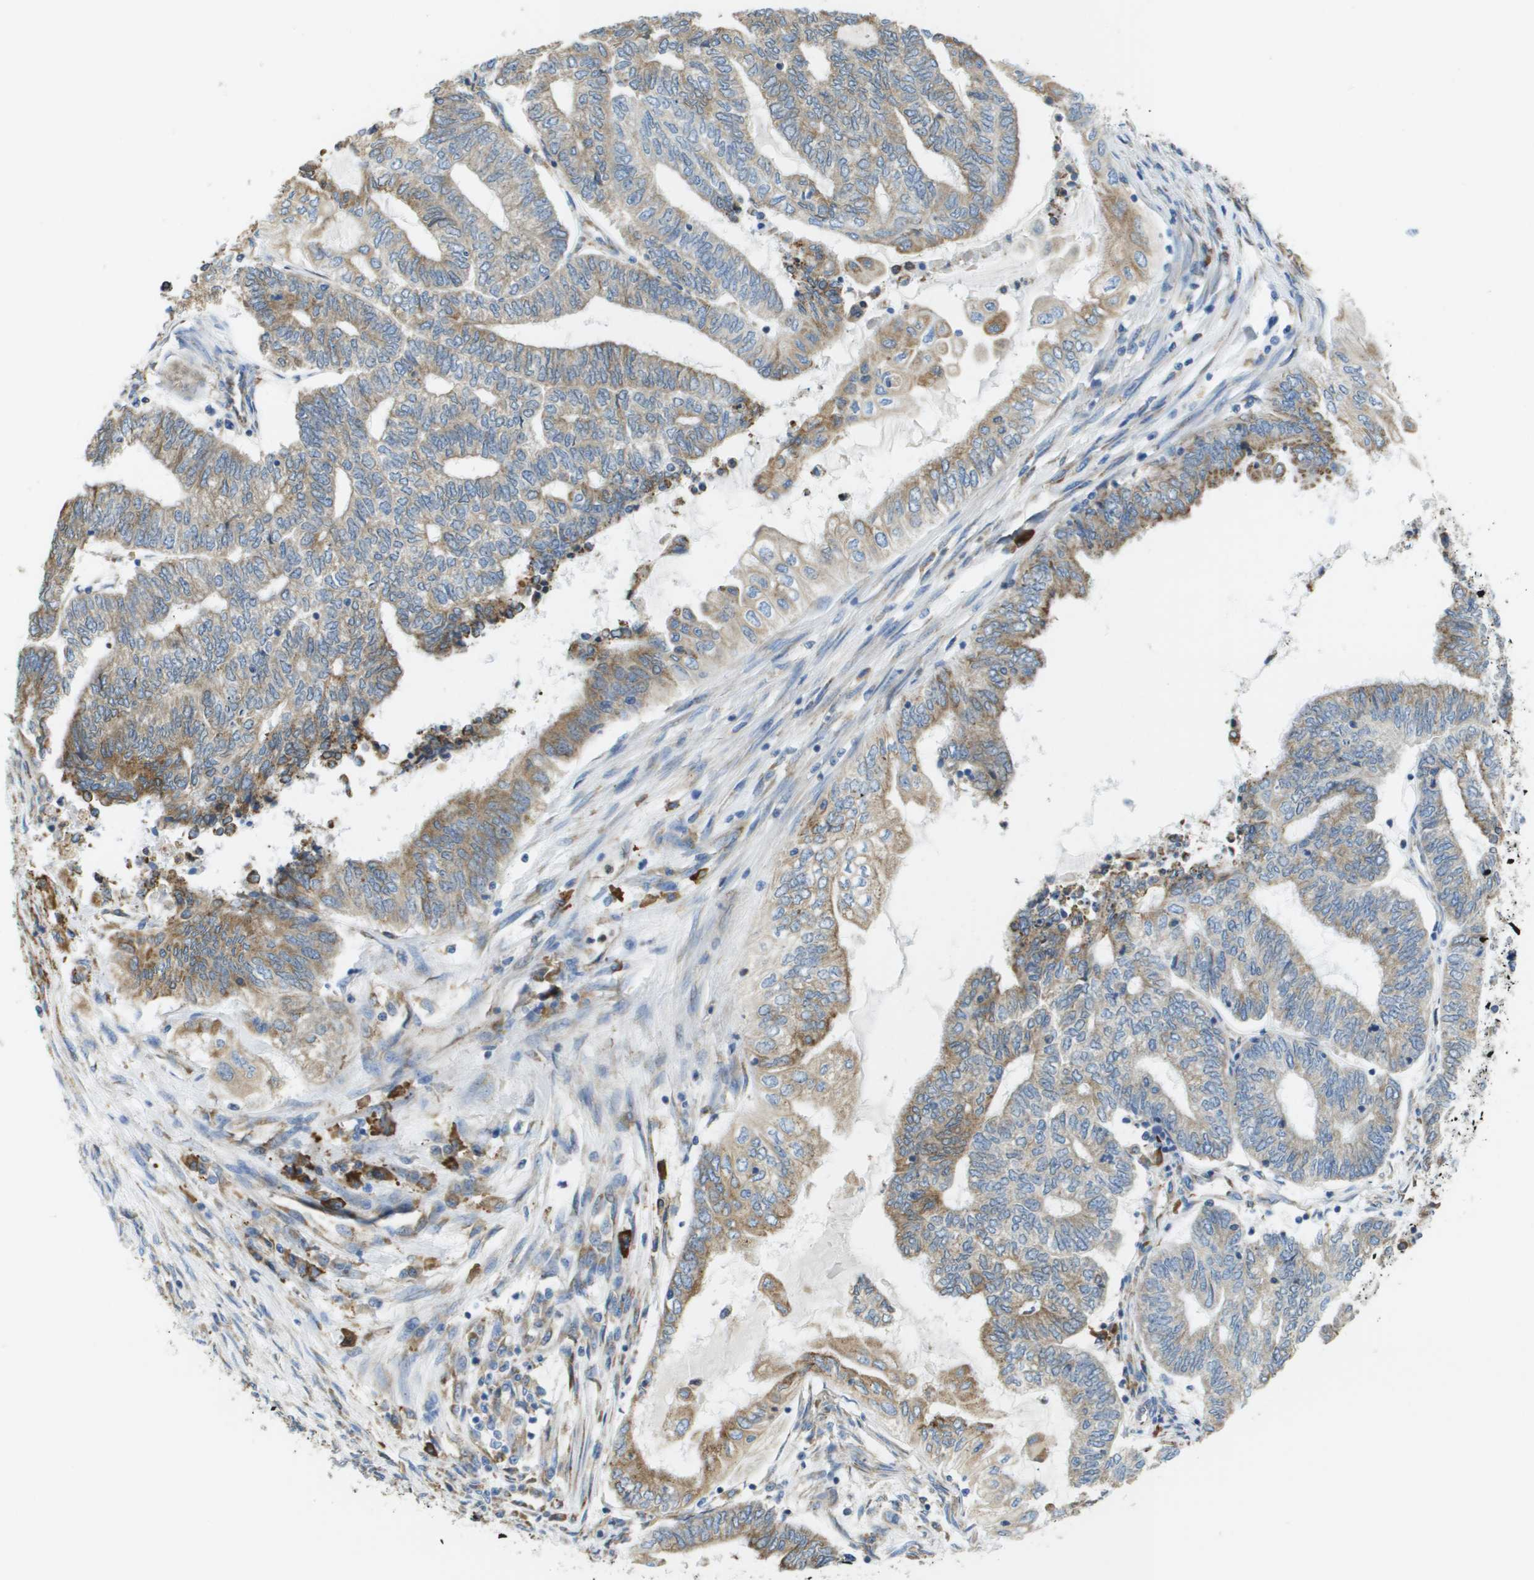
{"staining": {"intensity": "weak", "quantity": ">75%", "location": "cytoplasmic/membranous"}, "tissue": "endometrial cancer", "cell_type": "Tumor cells", "image_type": "cancer", "snomed": [{"axis": "morphology", "description": "Adenocarcinoma, NOS"}, {"axis": "topography", "description": "Uterus"}, {"axis": "topography", "description": "Endometrium"}], "caption": "Human endometrial adenocarcinoma stained with a protein marker exhibits weak staining in tumor cells.", "gene": "SDR42E1", "patient": {"sex": "female", "age": 70}}